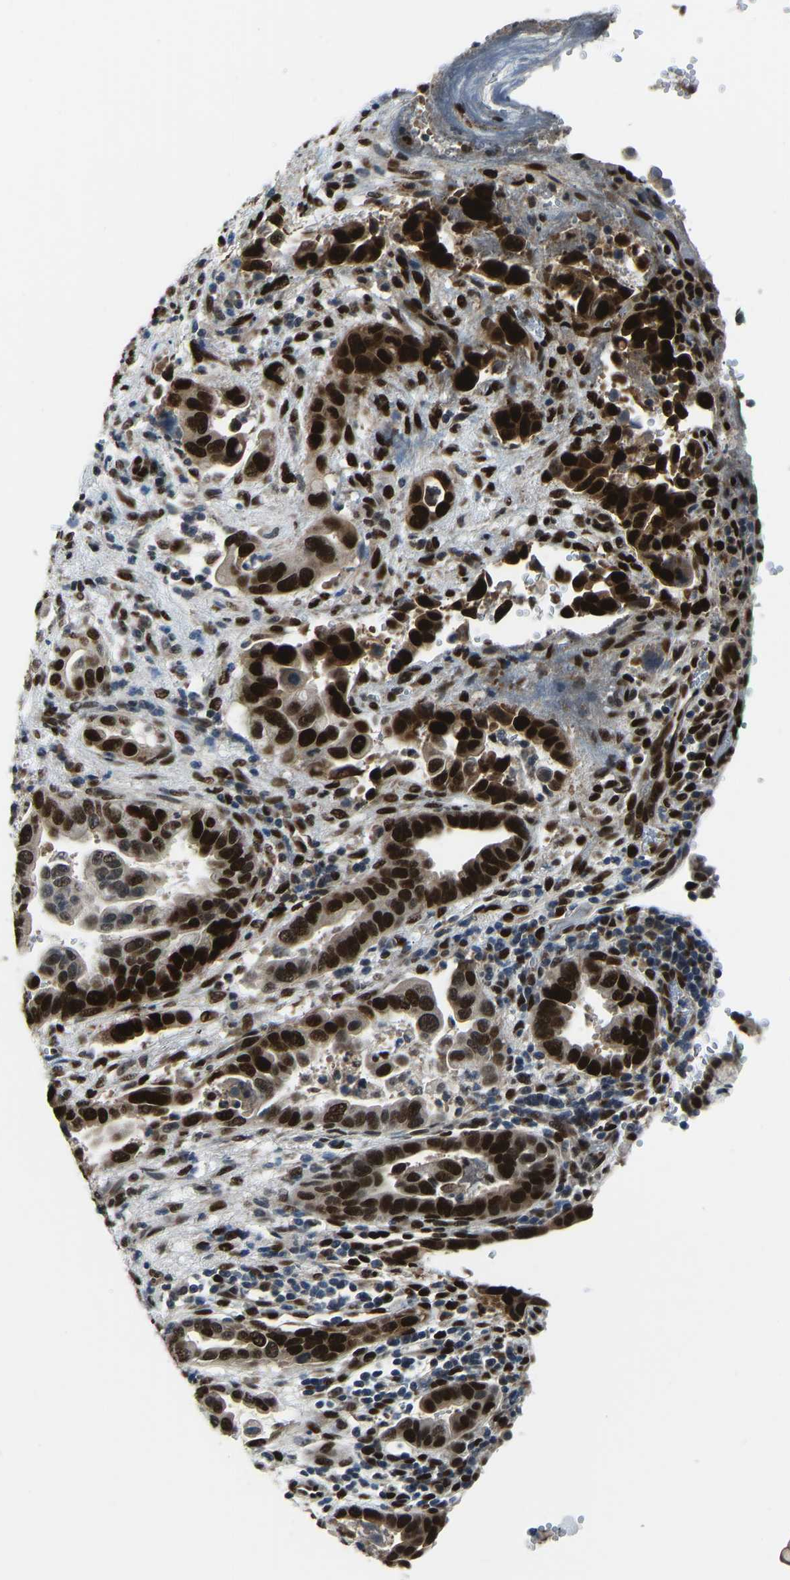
{"staining": {"intensity": "strong", "quantity": ">75%", "location": "nuclear"}, "tissue": "pancreatic cancer", "cell_type": "Tumor cells", "image_type": "cancer", "snomed": [{"axis": "morphology", "description": "Adenocarcinoma, NOS"}, {"axis": "topography", "description": "Pancreas"}], "caption": "DAB (3,3'-diaminobenzidine) immunohistochemical staining of pancreatic adenocarcinoma reveals strong nuclear protein expression in about >75% of tumor cells.", "gene": "FOS", "patient": {"sex": "female", "age": 70}}